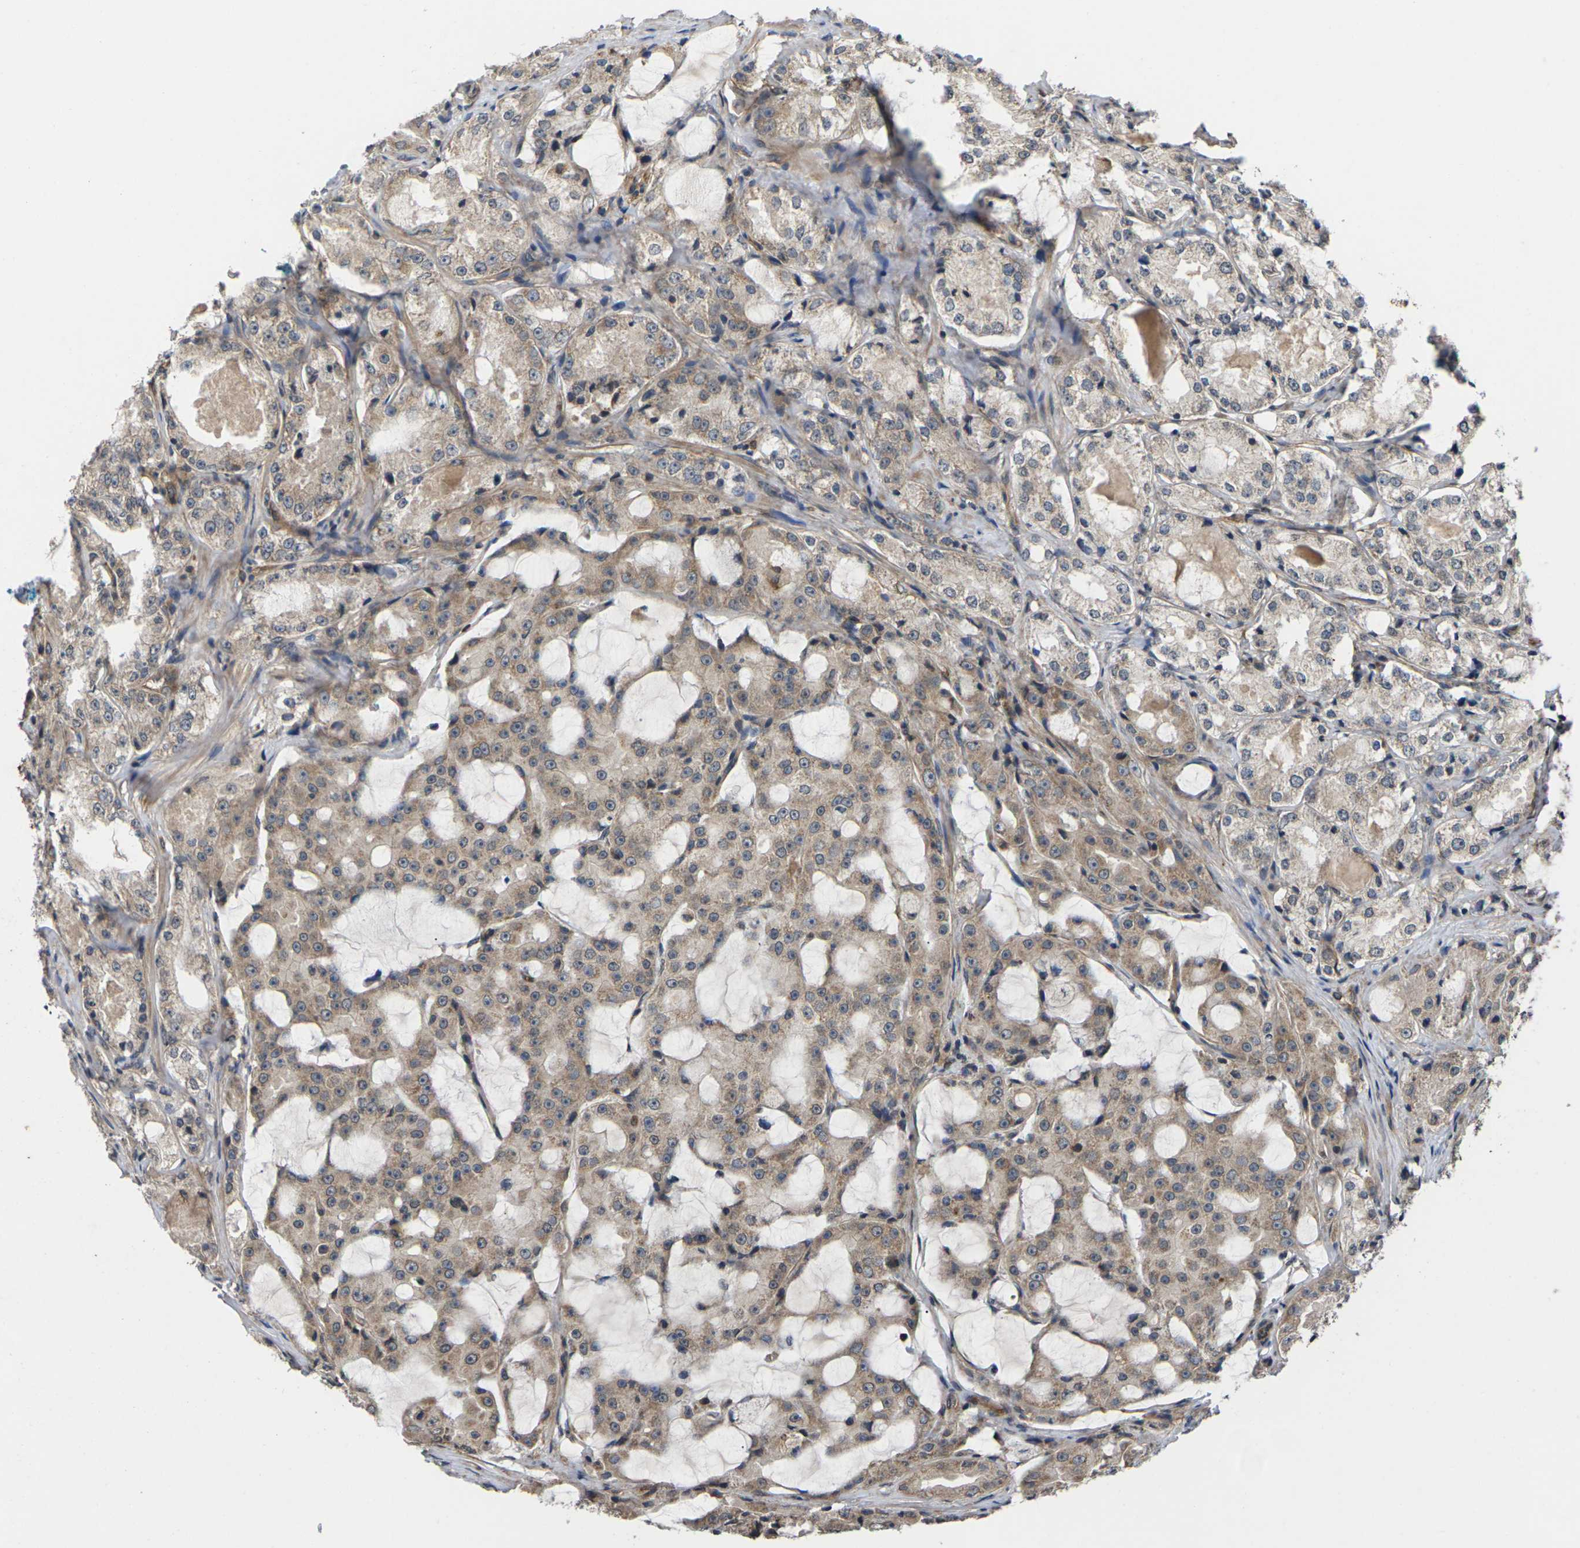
{"staining": {"intensity": "moderate", "quantity": ">75%", "location": "cytoplasmic/membranous"}, "tissue": "prostate cancer", "cell_type": "Tumor cells", "image_type": "cancer", "snomed": [{"axis": "morphology", "description": "Adenocarcinoma, High grade"}, {"axis": "topography", "description": "Prostate"}], "caption": "High-grade adenocarcinoma (prostate) stained for a protein demonstrates moderate cytoplasmic/membranous positivity in tumor cells.", "gene": "DKK2", "patient": {"sex": "male", "age": 73}}